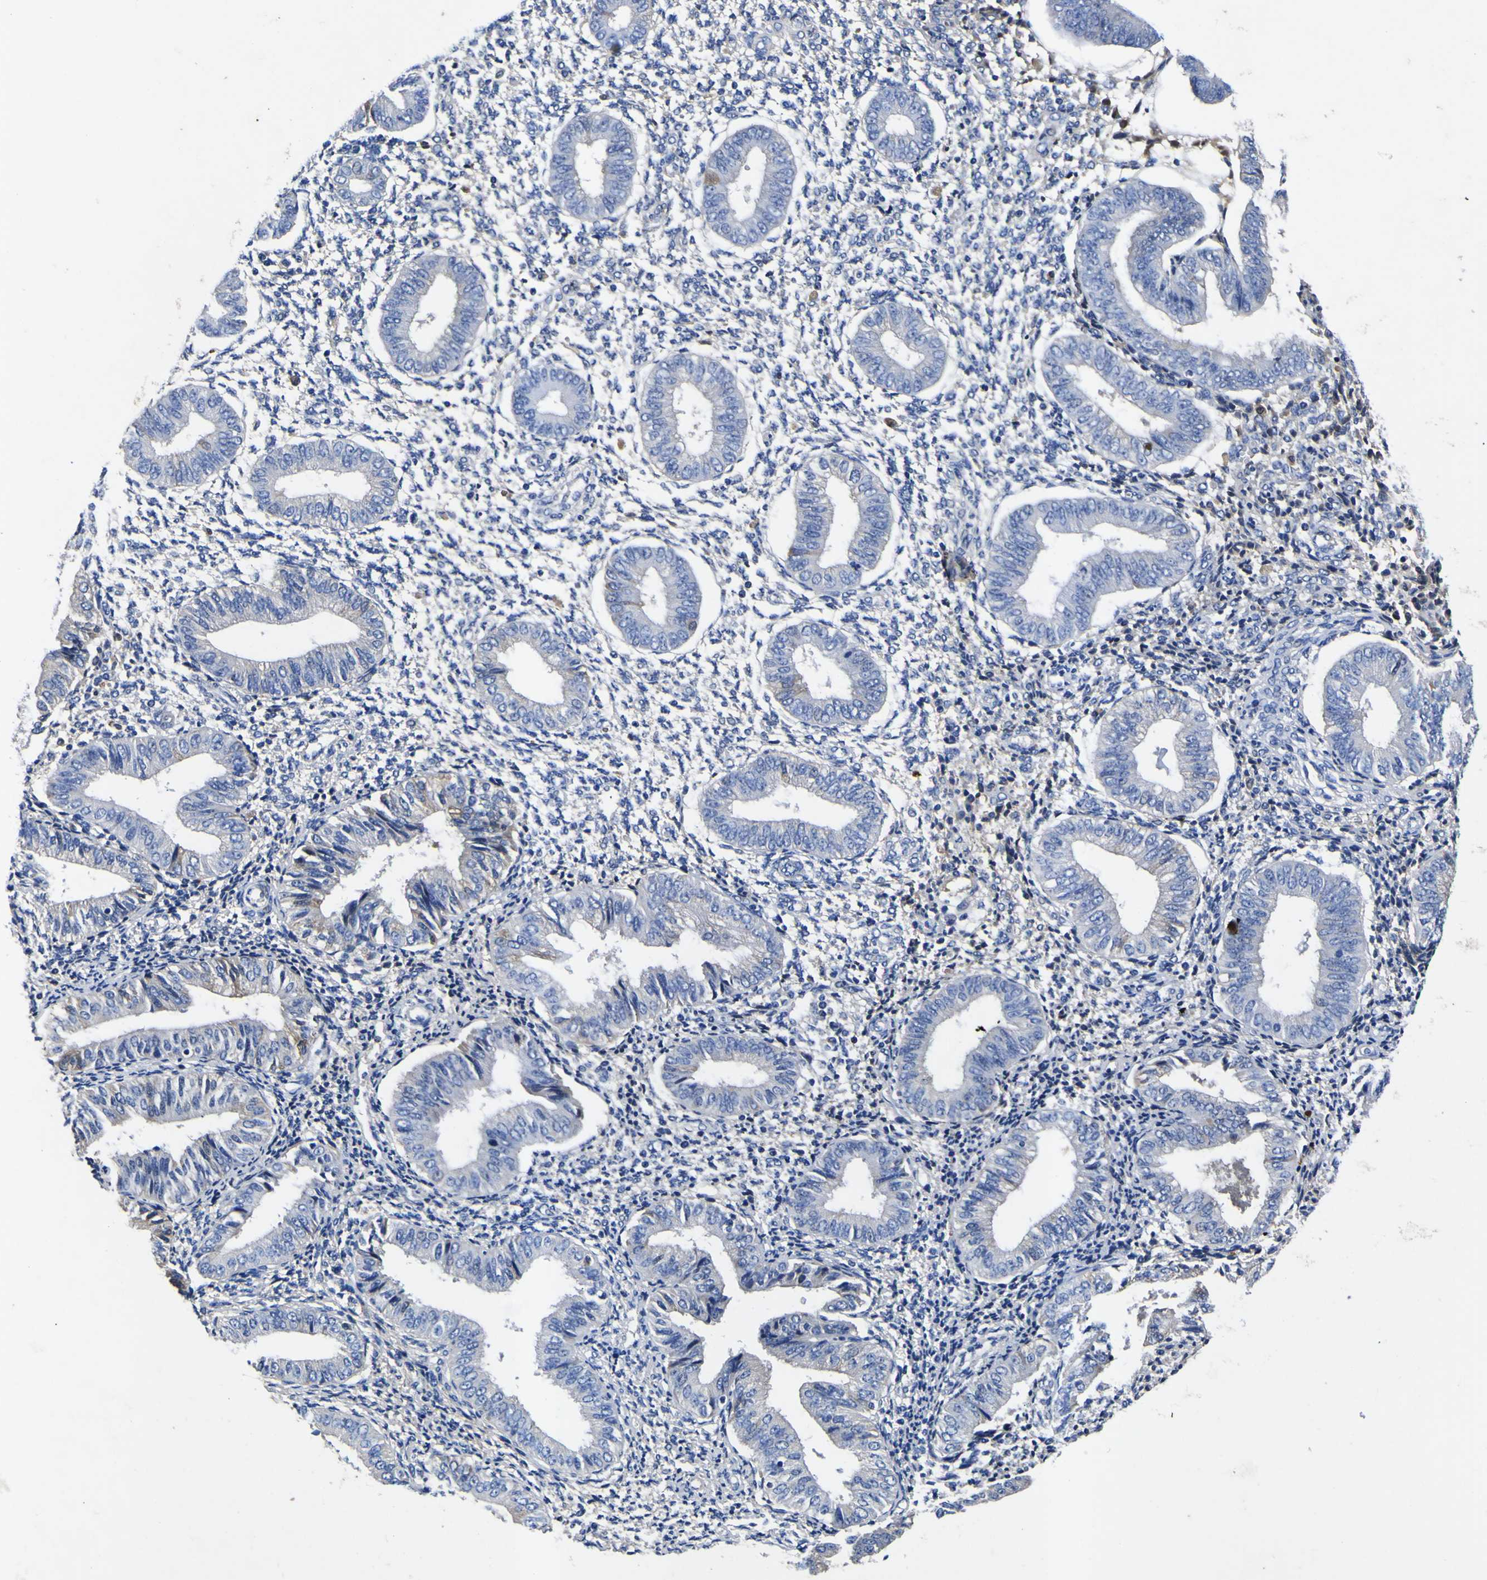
{"staining": {"intensity": "negative", "quantity": "none", "location": "none"}, "tissue": "endometrium", "cell_type": "Cells in endometrial stroma", "image_type": "normal", "snomed": [{"axis": "morphology", "description": "Normal tissue, NOS"}, {"axis": "topography", "description": "Endometrium"}], "caption": "Endometrium was stained to show a protein in brown. There is no significant staining in cells in endometrial stroma. (Stains: DAB immunohistochemistry with hematoxylin counter stain, Microscopy: brightfield microscopy at high magnification).", "gene": "VASN", "patient": {"sex": "female", "age": 50}}